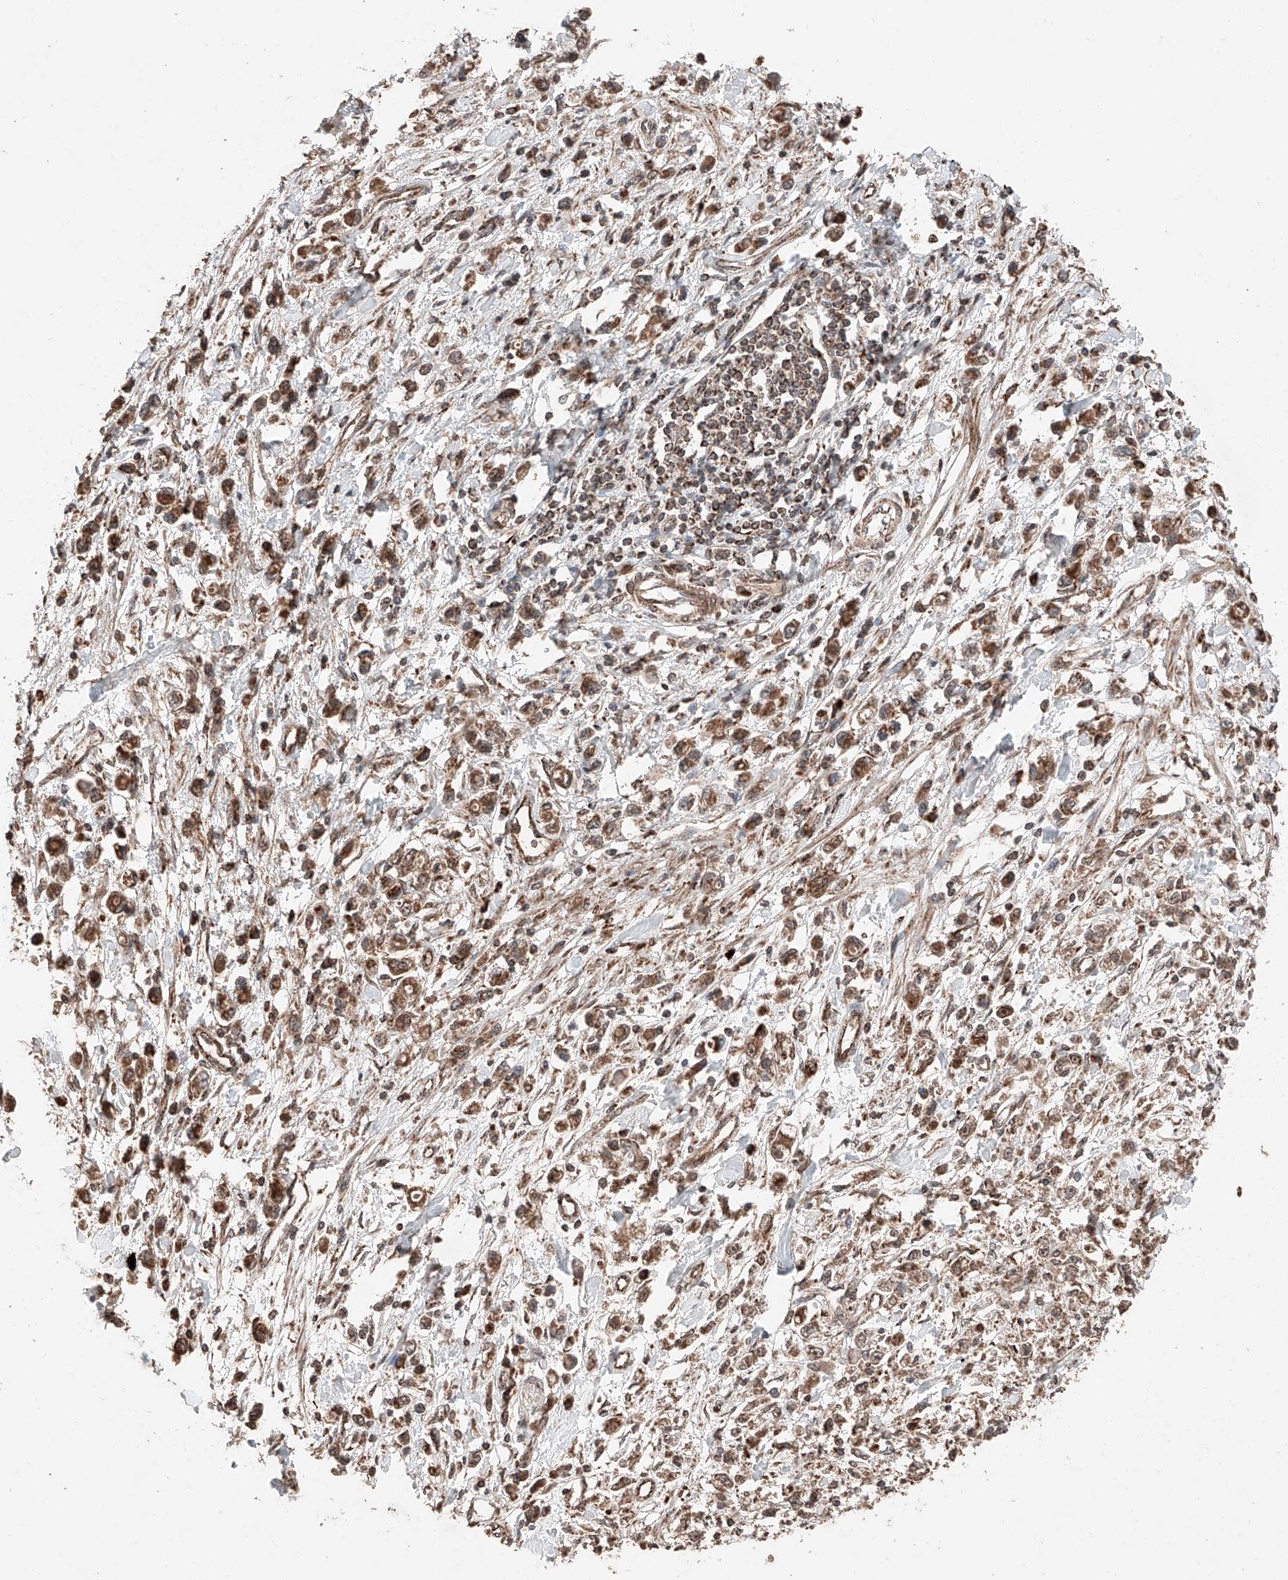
{"staining": {"intensity": "moderate", "quantity": ">75%", "location": "cytoplasmic/membranous"}, "tissue": "stomach cancer", "cell_type": "Tumor cells", "image_type": "cancer", "snomed": [{"axis": "morphology", "description": "Adenocarcinoma, NOS"}, {"axis": "topography", "description": "Stomach"}], "caption": "Tumor cells reveal medium levels of moderate cytoplasmic/membranous positivity in approximately >75% of cells in human stomach adenocarcinoma.", "gene": "ZSCAN29", "patient": {"sex": "female", "age": 59}}